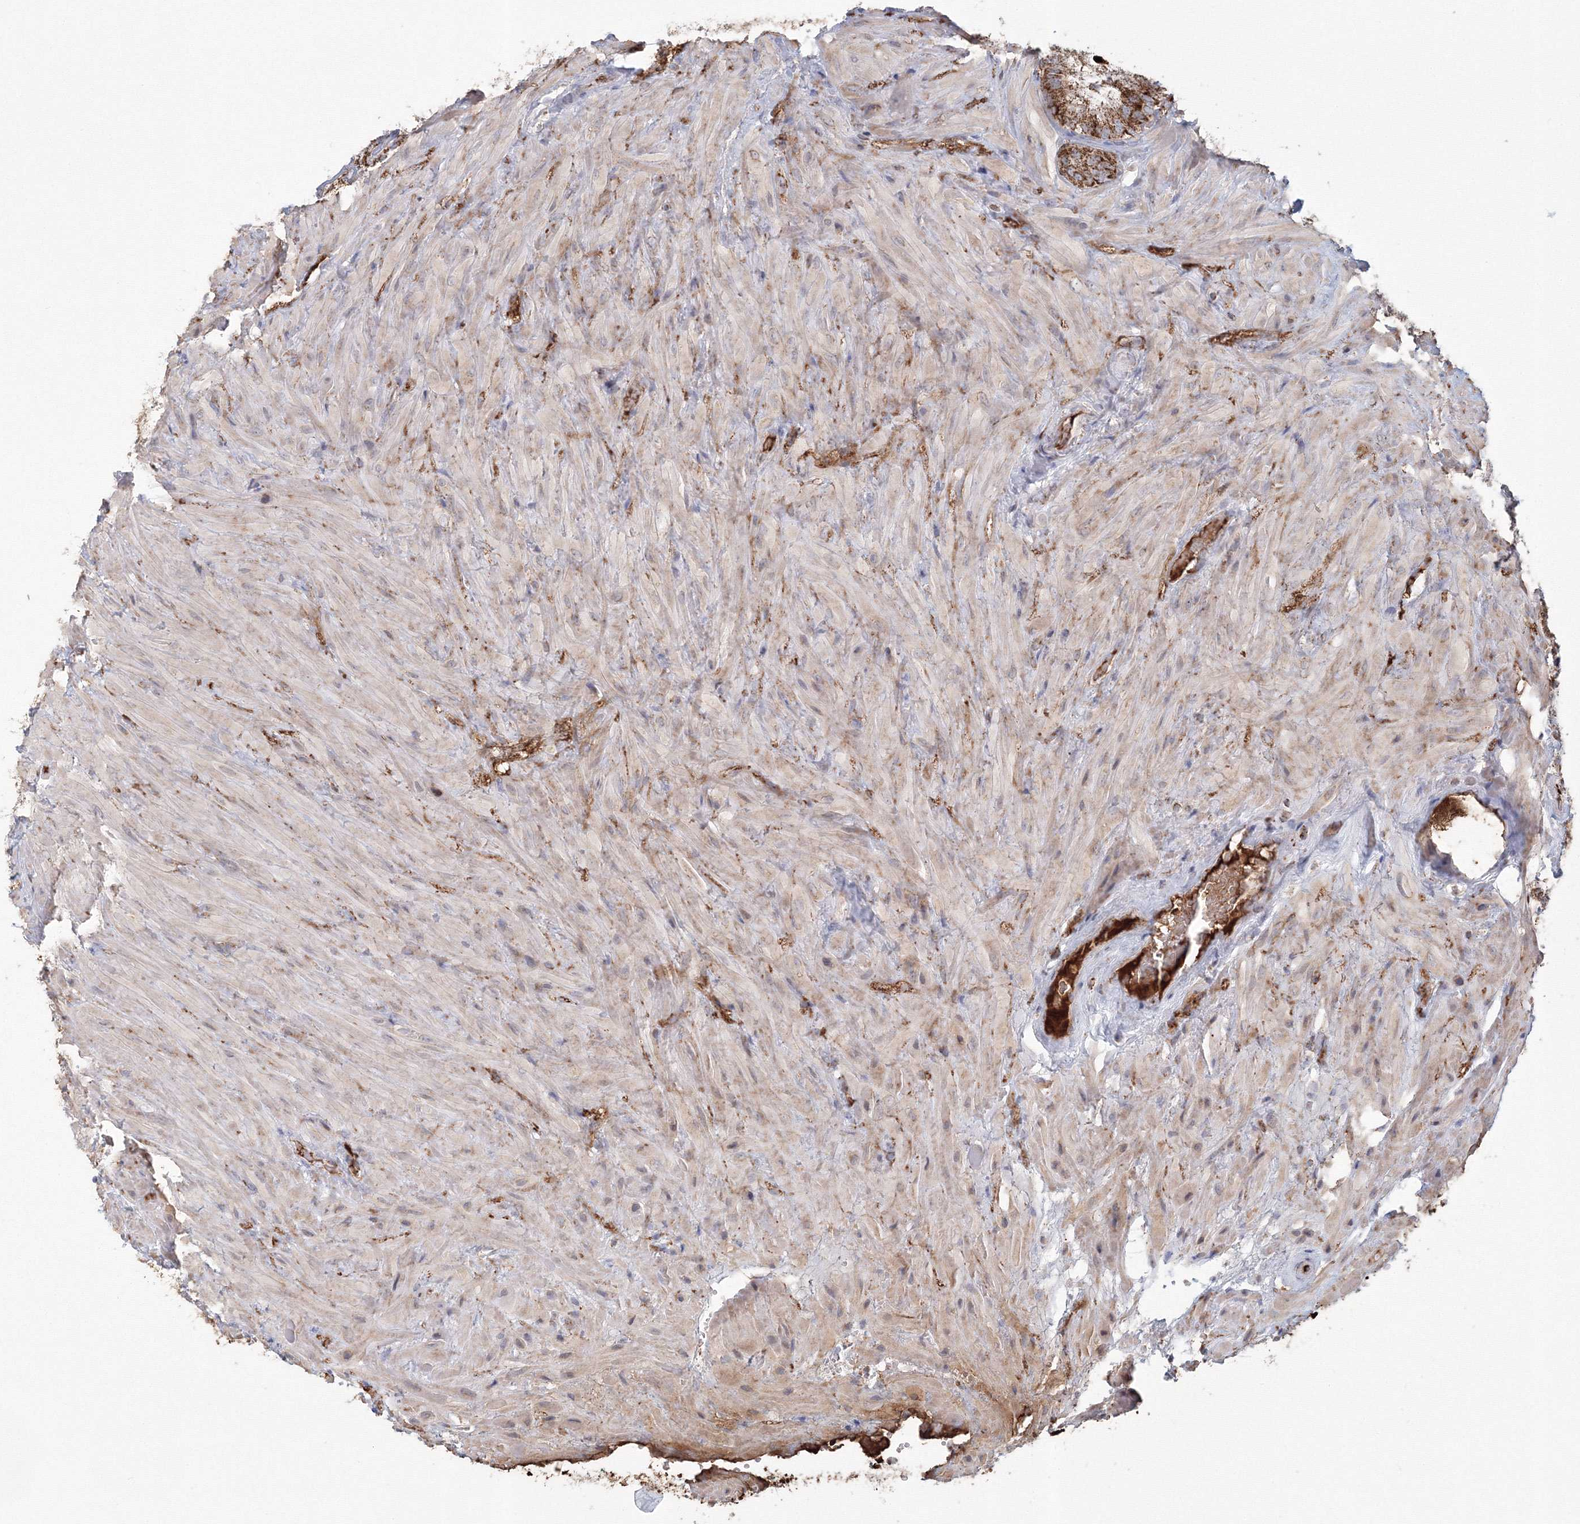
{"staining": {"intensity": "strong", "quantity": ">75%", "location": "cytoplasmic/membranous"}, "tissue": "seminal vesicle", "cell_type": "Glandular cells", "image_type": "normal", "snomed": [{"axis": "morphology", "description": "Normal tissue, NOS"}, {"axis": "topography", "description": "Seminal veicle"}, {"axis": "topography", "description": "Peripheral nerve tissue"}], "caption": "This histopathology image shows unremarkable seminal vesicle stained with immunohistochemistry (IHC) to label a protein in brown. The cytoplasmic/membranous of glandular cells show strong positivity for the protein. Nuclei are counter-stained blue.", "gene": "GRPEL1", "patient": {"sex": "male", "age": 67}}